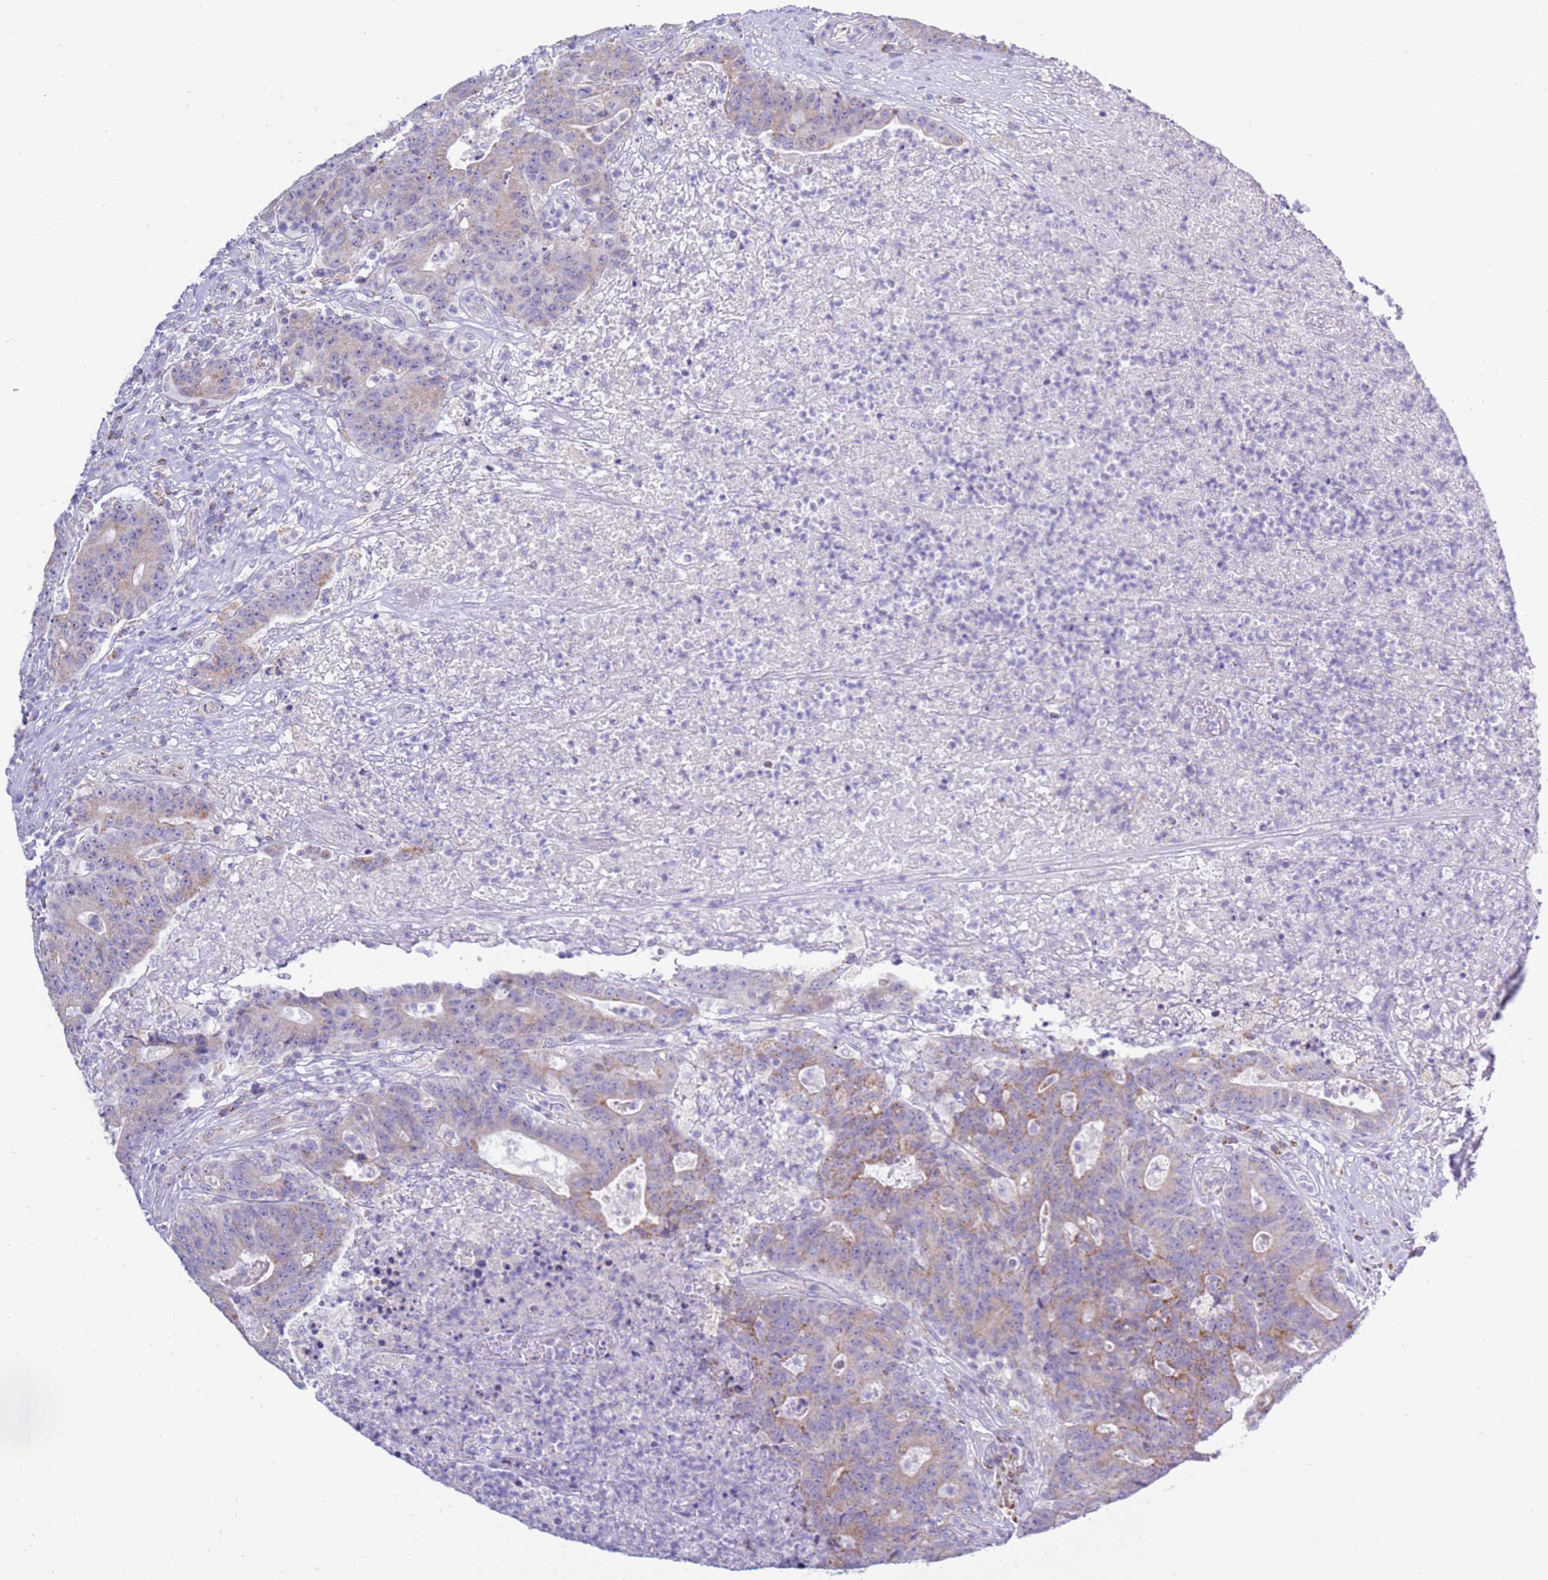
{"staining": {"intensity": "moderate", "quantity": "<25%", "location": "cytoplasmic/membranous"}, "tissue": "colorectal cancer", "cell_type": "Tumor cells", "image_type": "cancer", "snomed": [{"axis": "morphology", "description": "Adenocarcinoma, NOS"}, {"axis": "topography", "description": "Colon"}], "caption": "Colorectal cancer (adenocarcinoma) stained for a protein demonstrates moderate cytoplasmic/membranous positivity in tumor cells.", "gene": "IGF1R", "patient": {"sex": "female", "age": 75}}